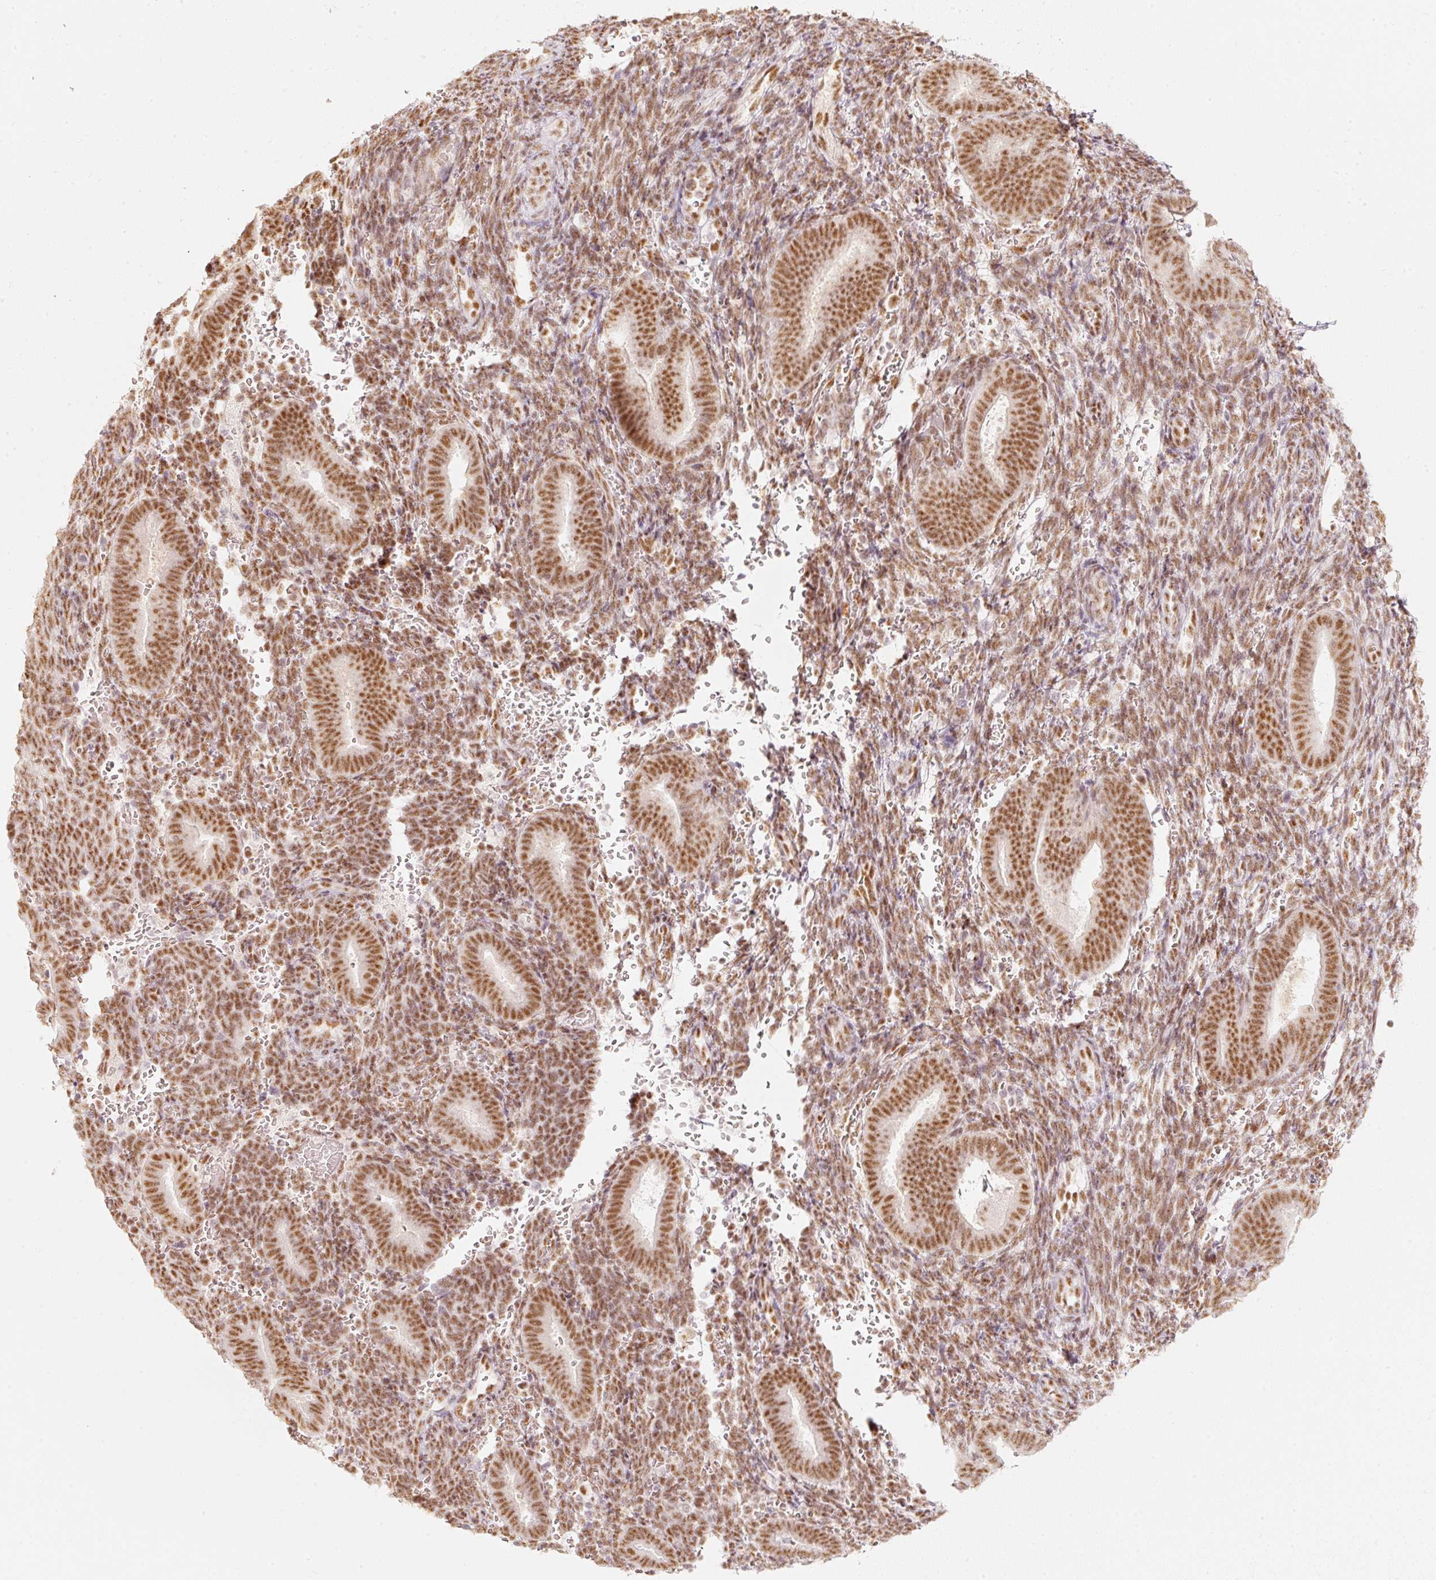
{"staining": {"intensity": "moderate", "quantity": ">75%", "location": "nuclear"}, "tissue": "endometrium", "cell_type": "Cells in endometrial stroma", "image_type": "normal", "snomed": [{"axis": "morphology", "description": "Normal tissue, NOS"}, {"axis": "topography", "description": "Endometrium"}], "caption": "A high-resolution micrograph shows immunohistochemistry staining of benign endometrium, which exhibits moderate nuclear staining in about >75% of cells in endometrial stroma.", "gene": "PPP1R10", "patient": {"sex": "female", "age": 34}}